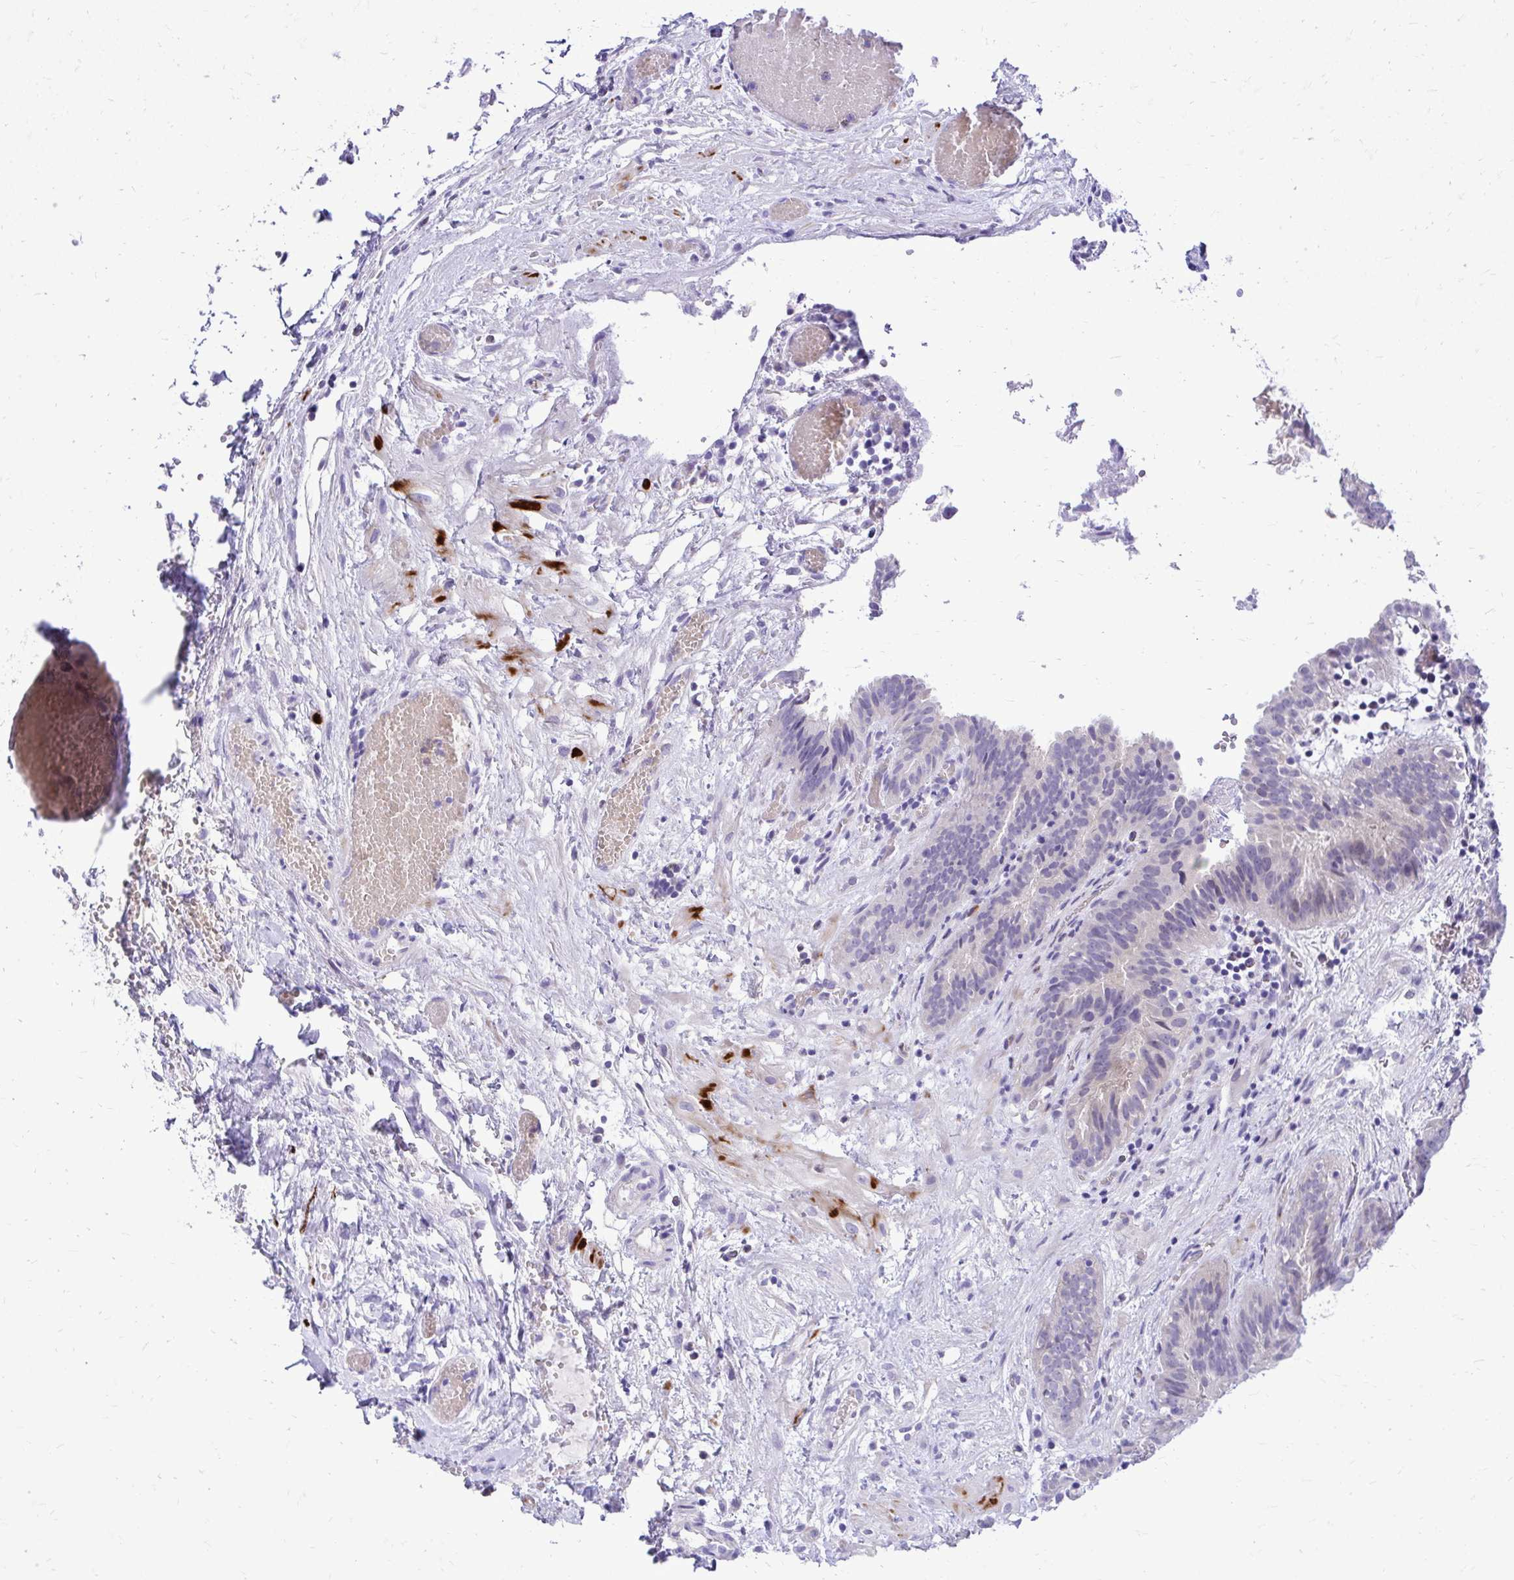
{"staining": {"intensity": "negative", "quantity": "none", "location": "none"}, "tissue": "fallopian tube", "cell_type": "Glandular cells", "image_type": "normal", "snomed": [{"axis": "morphology", "description": "Normal tissue, NOS"}, {"axis": "topography", "description": "Fallopian tube"}], "caption": "Immunohistochemical staining of normal human fallopian tube exhibits no significant positivity in glandular cells. (Brightfield microscopy of DAB immunohistochemistry at high magnification).", "gene": "ZSWIM9", "patient": {"sex": "female", "age": 37}}